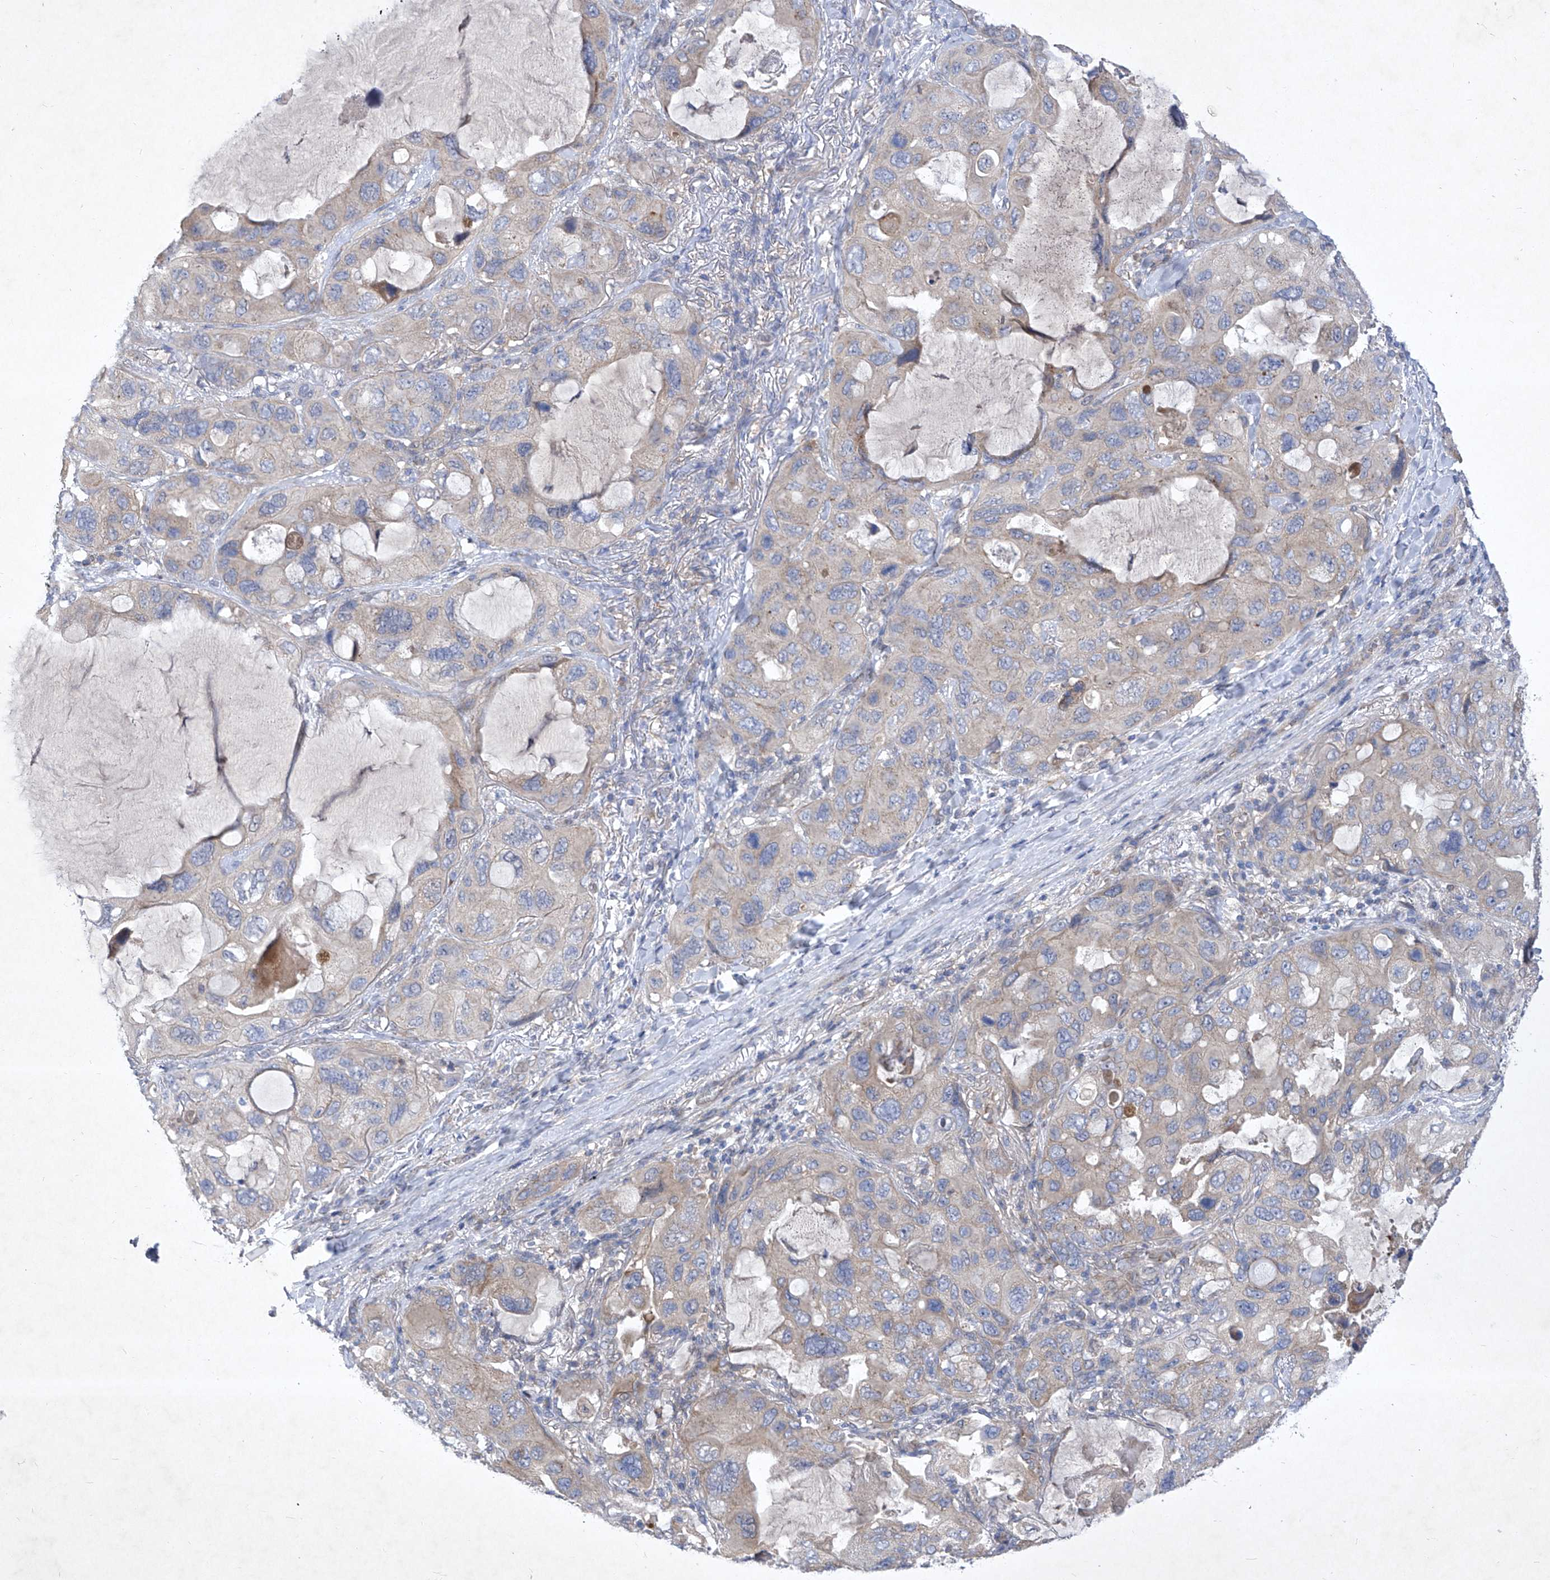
{"staining": {"intensity": "moderate", "quantity": "<25%", "location": "cytoplasmic/membranous"}, "tissue": "lung cancer", "cell_type": "Tumor cells", "image_type": "cancer", "snomed": [{"axis": "morphology", "description": "Squamous cell carcinoma, NOS"}, {"axis": "topography", "description": "Lung"}], "caption": "This is a photomicrograph of immunohistochemistry (IHC) staining of lung cancer, which shows moderate staining in the cytoplasmic/membranous of tumor cells.", "gene": "COQ3", "patient": {"sex": "female", "age": 73}}